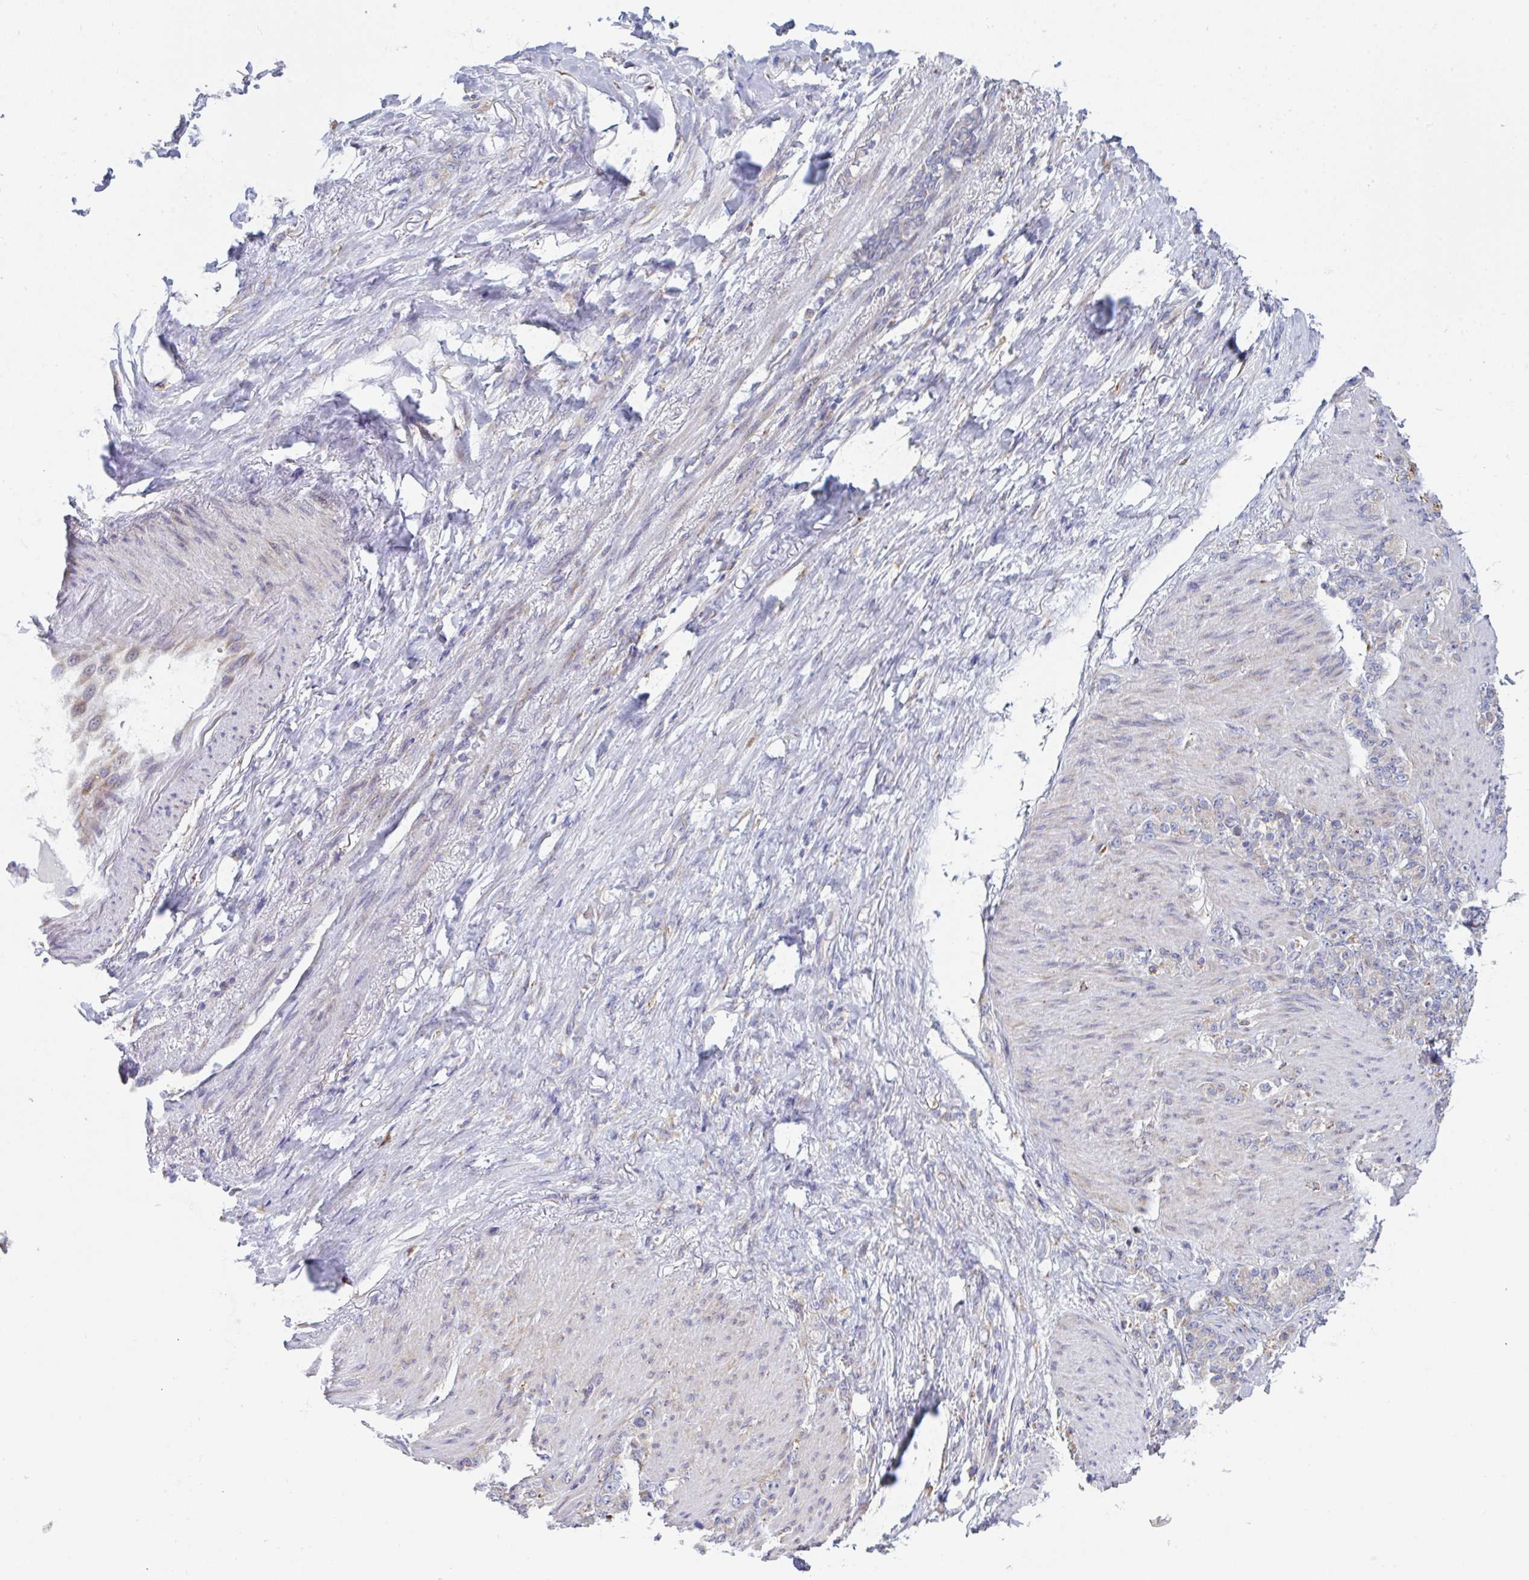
{"staining": {"intensity": "negative", "quantity": "none", "location": "none"}, "tissue": "stomach cancer", "cell_type": "Tumor cells", "image_type": "cancer", "snomed": [{"axis": "morphology", "description": "Normal tissue, NOS"}, {"axis": "morphology", "description": "Adenocarcinoma, NOS"}, {"axis": "topography", "description": "Stomach"}], "caption": "Immunohistochemistry (IHC) of human adenocarcinoma (stomach) exhibits no expression in tumor cells.", "gene": "MYMK", "patient": {"sex": "female", "age": 79}}